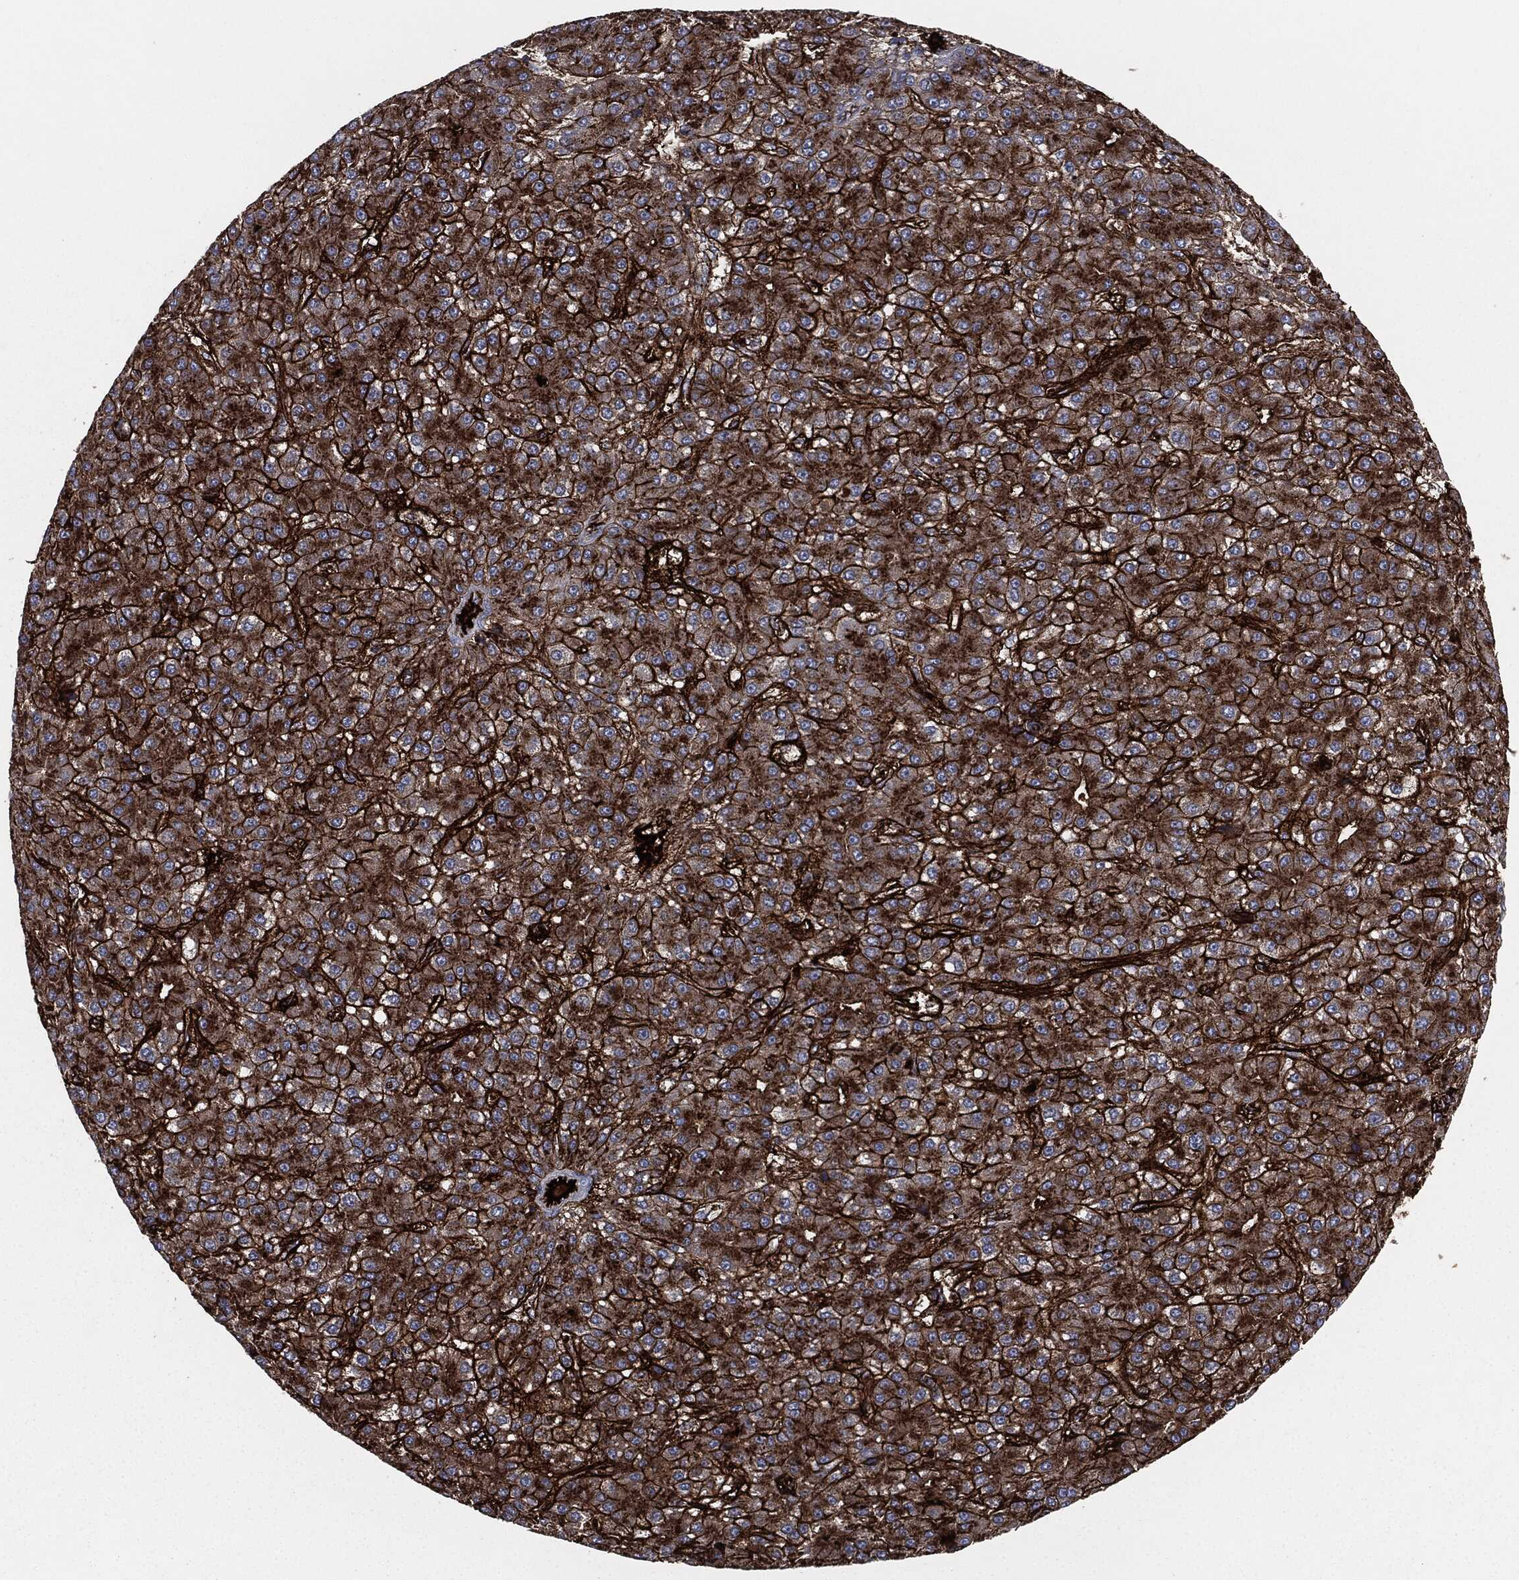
{"staining": {"intensity": "strong", "quantity": ">75%", "location": "cytoplasmic/membranous"}, "tissue": "liver cancer", "cell_type": "Tumor cells", "image_type": "cancer", "snomed": [{"axis": "morphology", "description": "Carcinoma, Hepatocellular, NOS"}, {"axis": "topography", "description": "Liver"}], "caption": "IHC (DAB) staining of hepatocellular carcinoma (liver) reveals strong cytoplasmic/membranous protein staining in approximately >75% of tumor cells.", "gene": "APOB", "patient": {"sex": "male", "age": 67}}